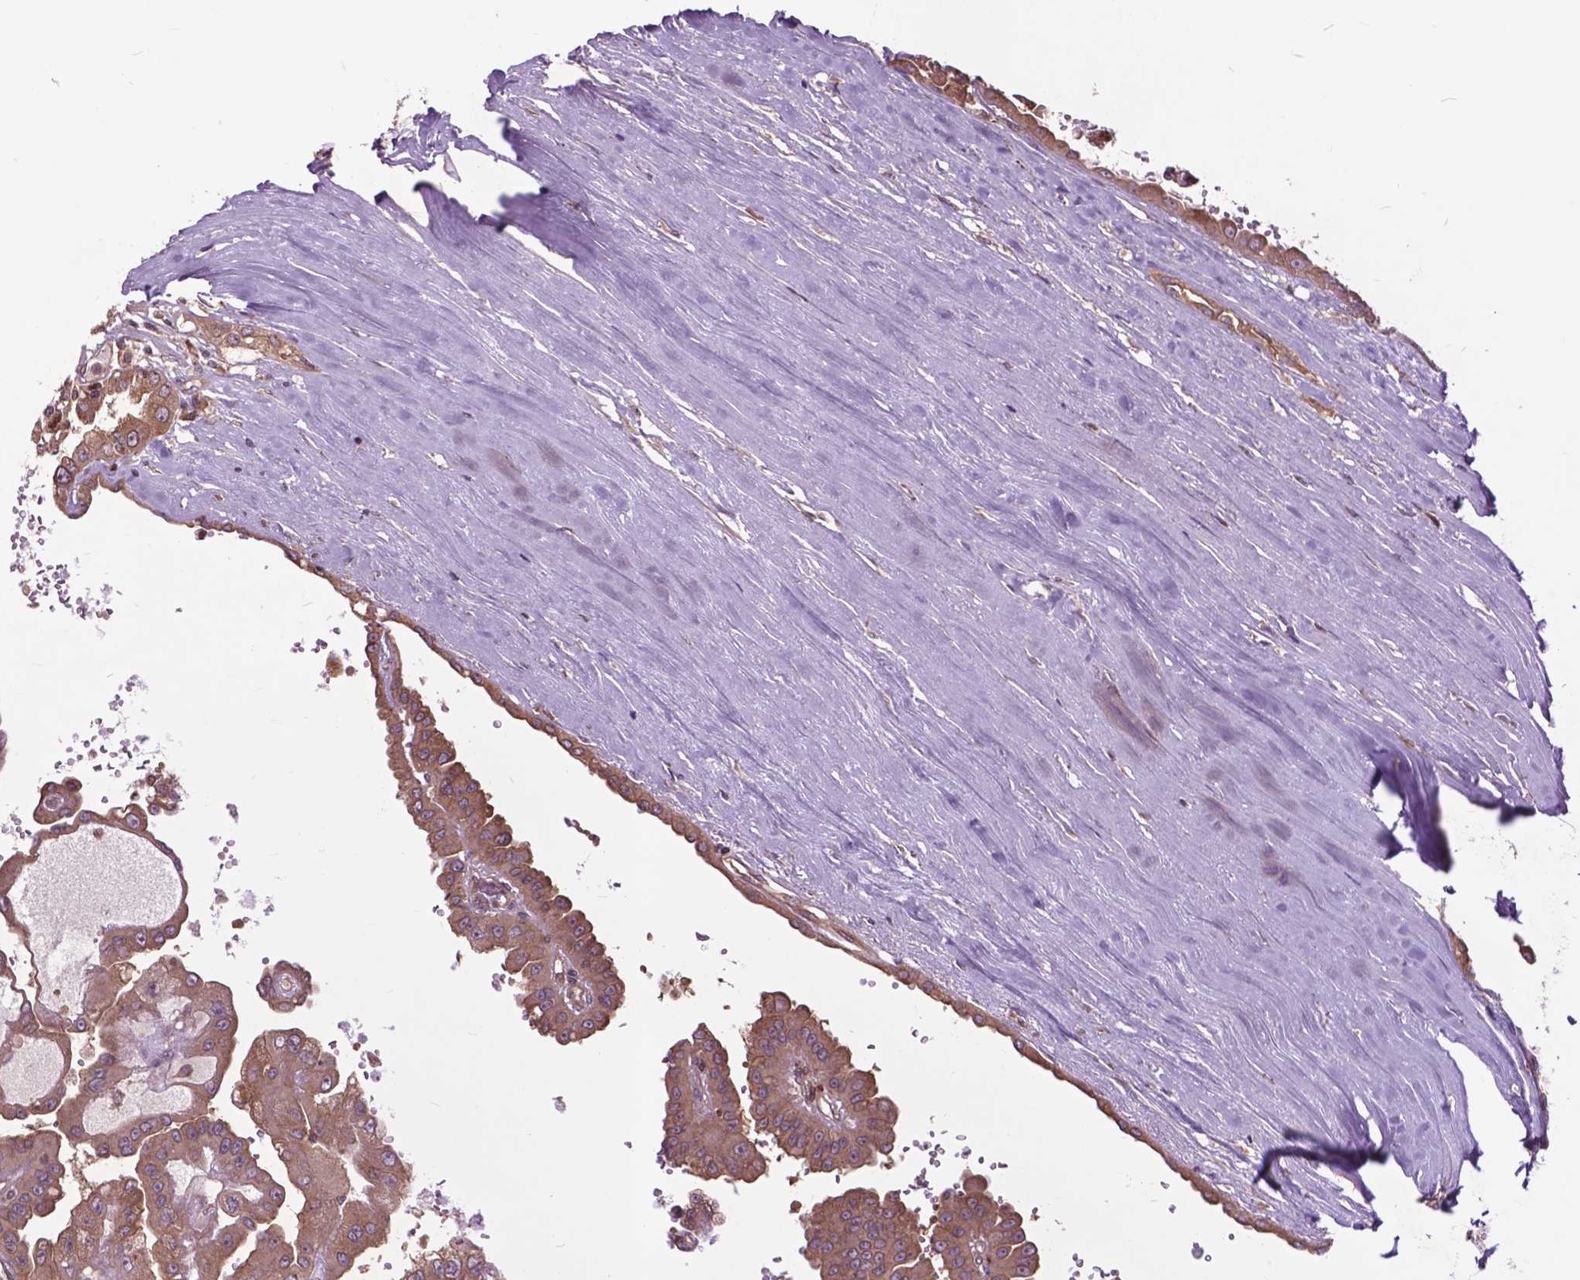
{"staining": {"intensity": "moderate", "quantity": ">75%", "location": "cytoplasmic/membranous"}, "tissue": "renal cancer", "cell_type": "Tumor cells", "image_type": "cancer", "snomed": [{"axis": "morphology", "description": "Adenocarcinoma, NOS"}, {"axis": "topography", "description": "Kidney"}], "caption": "The micrograph displays a brown stain indicating the presence of a protein in the cytoplasmic/membranous of tumor cells in renal adenocarcinoma.", "gene": "ARAF", "patient": {"sex": "male", "age": 58}}